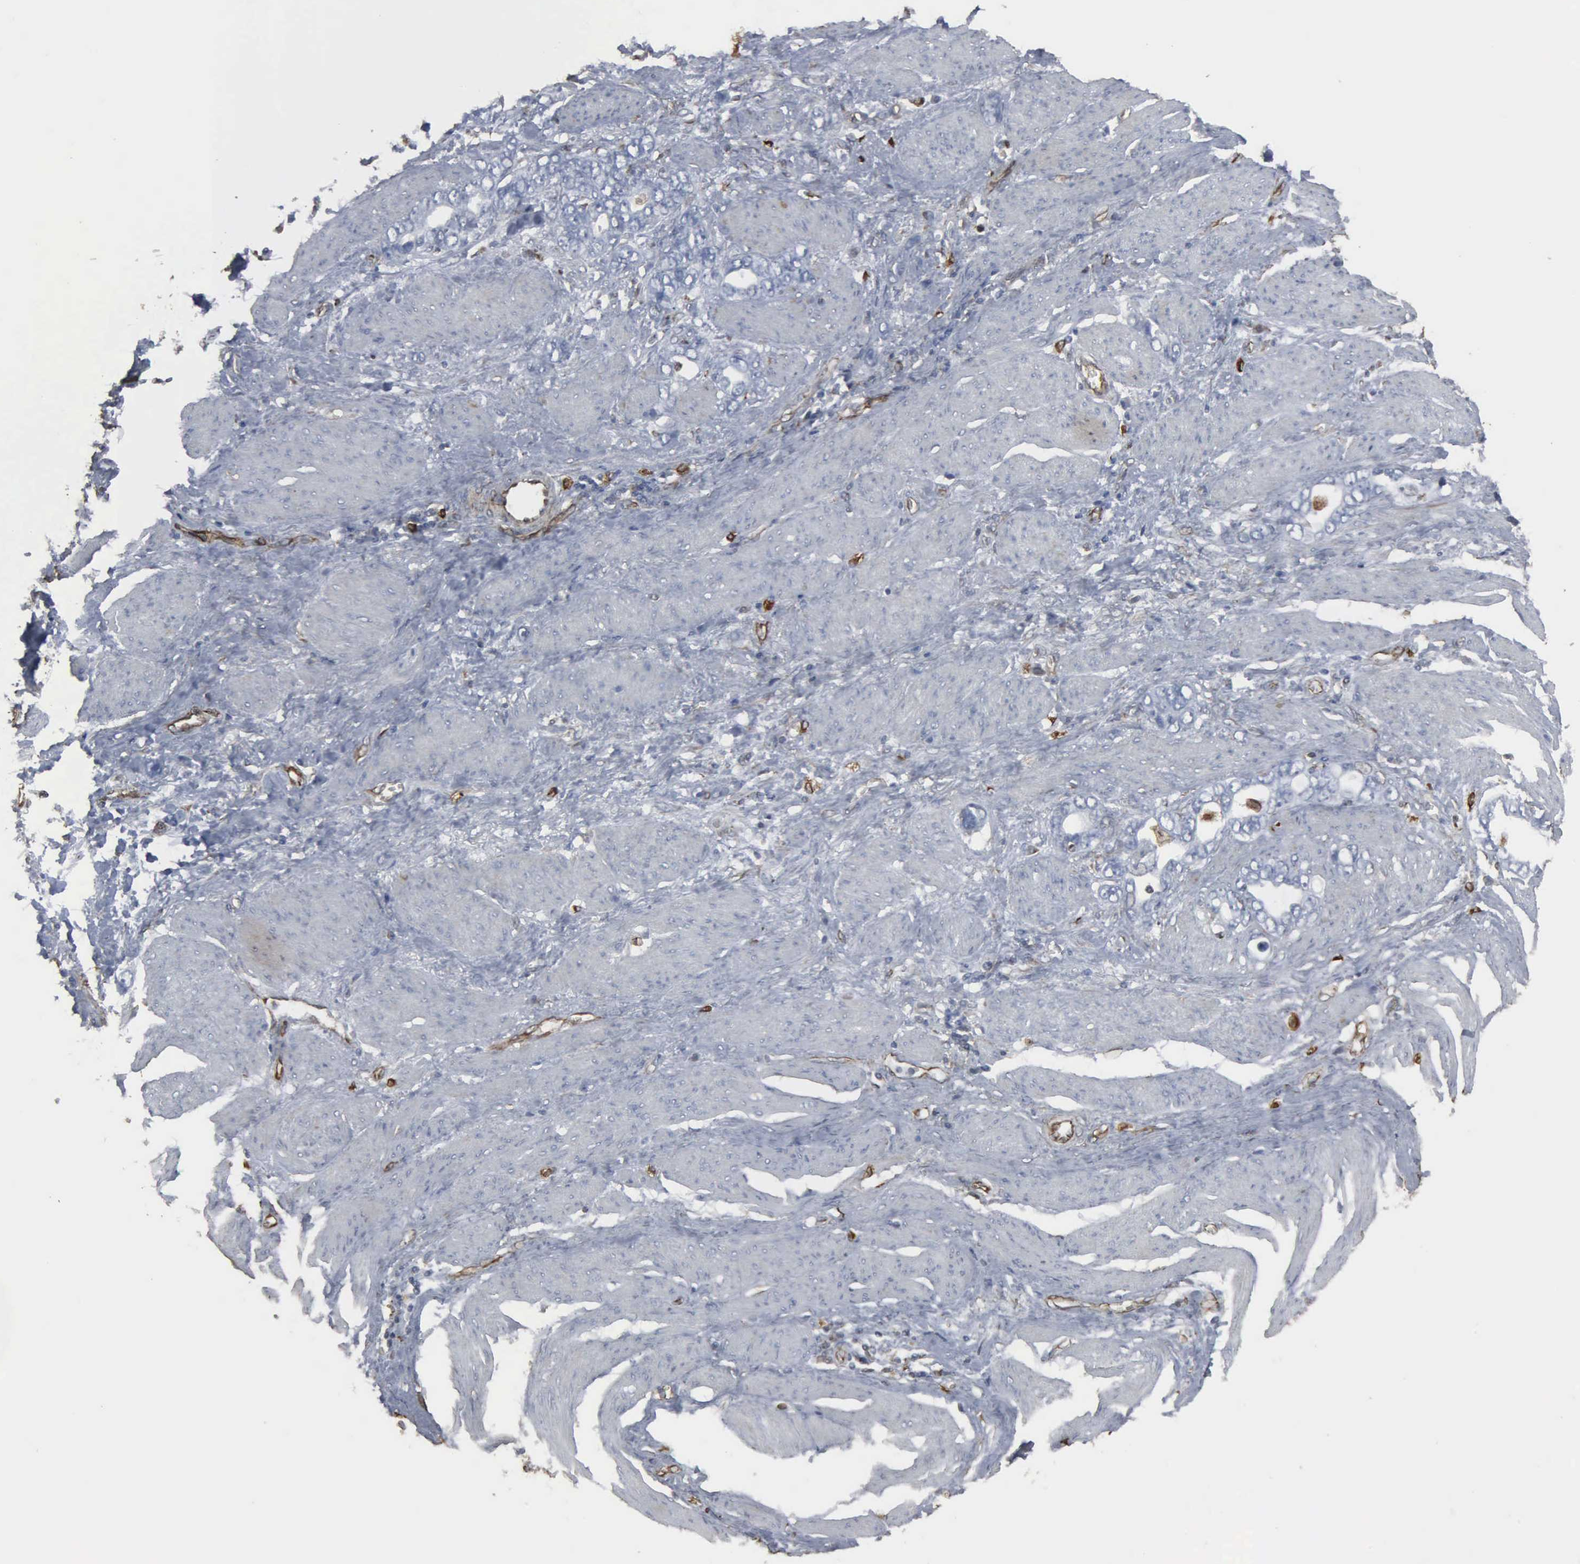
{"staining": {"intensity": "negative", "quantity": "none", "location": "none"}, "tissue": "stomach cancer", "cell_type": "Tumor cells", "image_type": "cancer", "snomed": [{"axis": "morphology", "description": "Adenocarcinoma, NOS"}, {"axis": "topography", "description": "Stomach"}], "caption": "Immunohistochemical staining of human stomach cancer (adenocarcinoma) demonstrates no significant expression in tumor cells.", "gene": "CCNE1", "patient": {"sex": "male", "age": 78}}